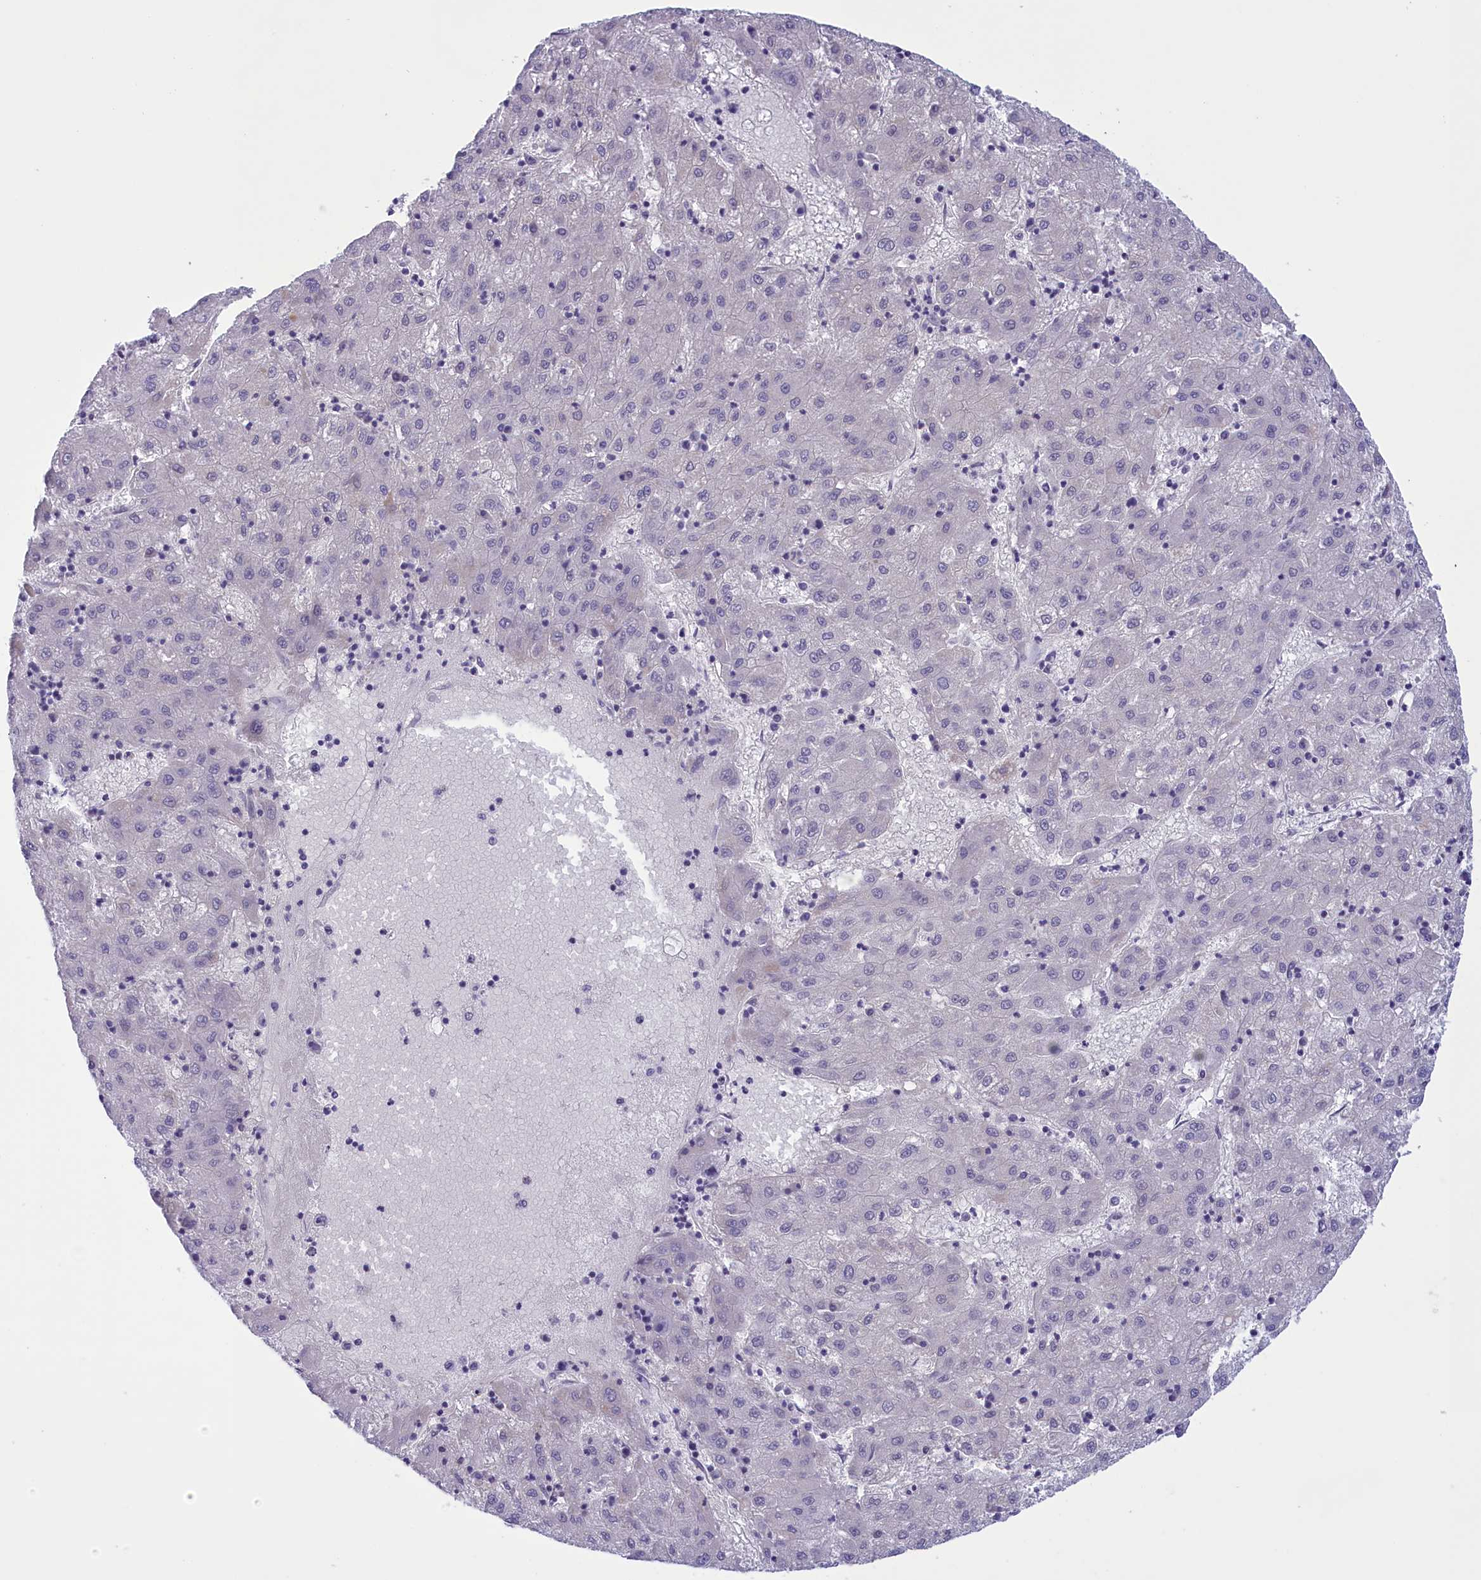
{"staining": {"intensity": "negative", "quantity": "none", "location": "none"}, "tissue": "liver cancer", "cell_type": "Tumor cells", "image_type": "cancer", "snomed": [{"axis": "morphology", "description": "Carcinoma, Hepatocellular, NOS"}, {"axis": "topography", "description": "Liver"}], "caption": "Protein analysis of liver cancer (hepatocellular carcinoma) reveals no significant expression in tumor cells.", "gene": "ELOA2", "patient": {"sex": "male", "age": 72}}